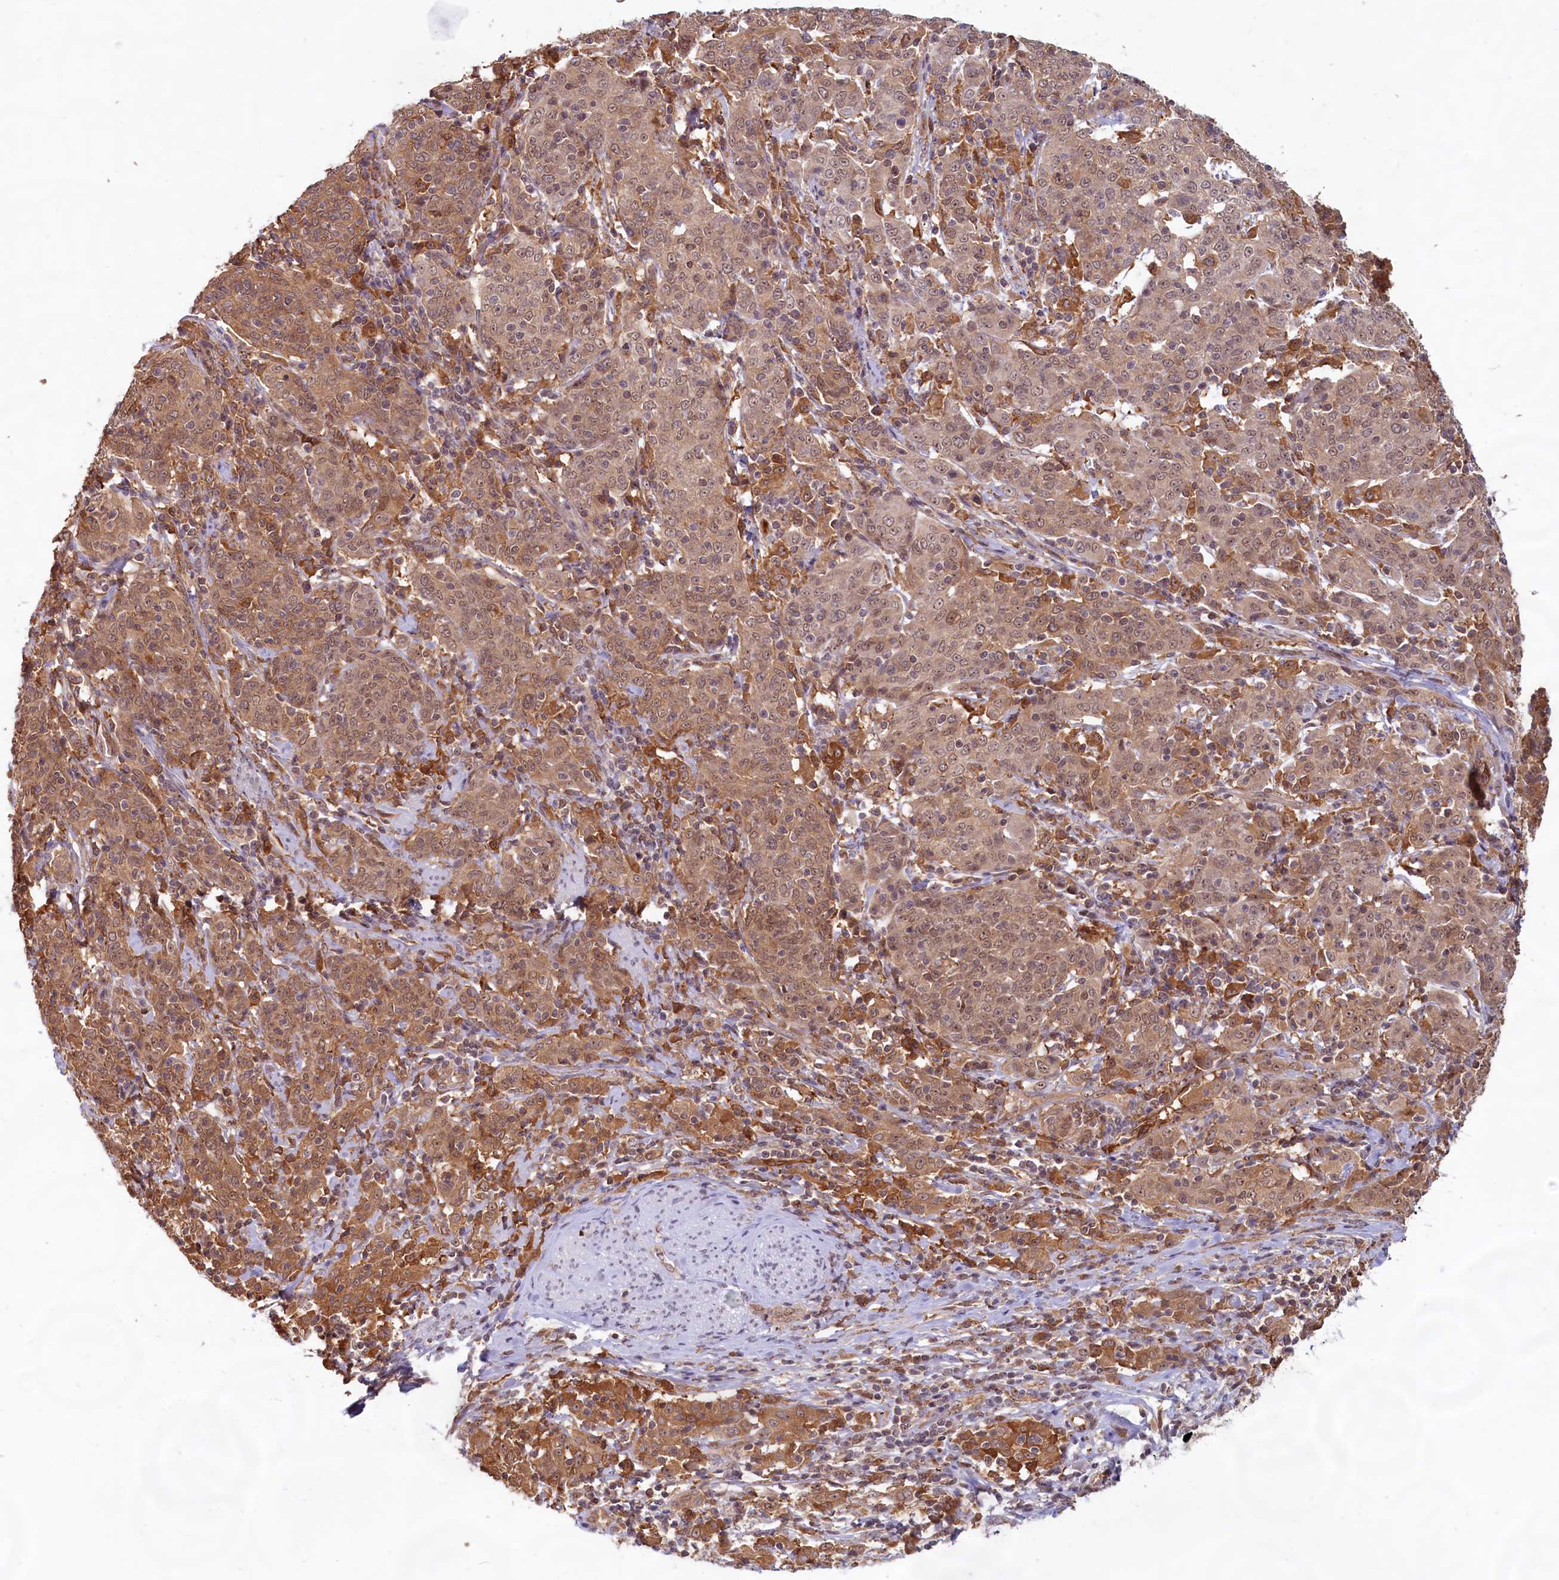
{"staining": {"intensity": "moderate", "quantity": ">75%", "location": "cytoplasmic/membranous,nuclear"}, "tissue": "cervical cancer", "cell_type": "Tumor cells", "image_type": "cancer", "snomed": [{"axis": "morphology", "description": "Squamous cell carcinoma, NOS"}, {"axis": "topography", "description": "Cervix"}], "caption": "Tumor cells reveal moderate cytoplasmic/membranous and nuclear staining in about >75% of cells in cervical cancer.", "gene": "C1D", "patient": {"sex": "female", "age": 67}}